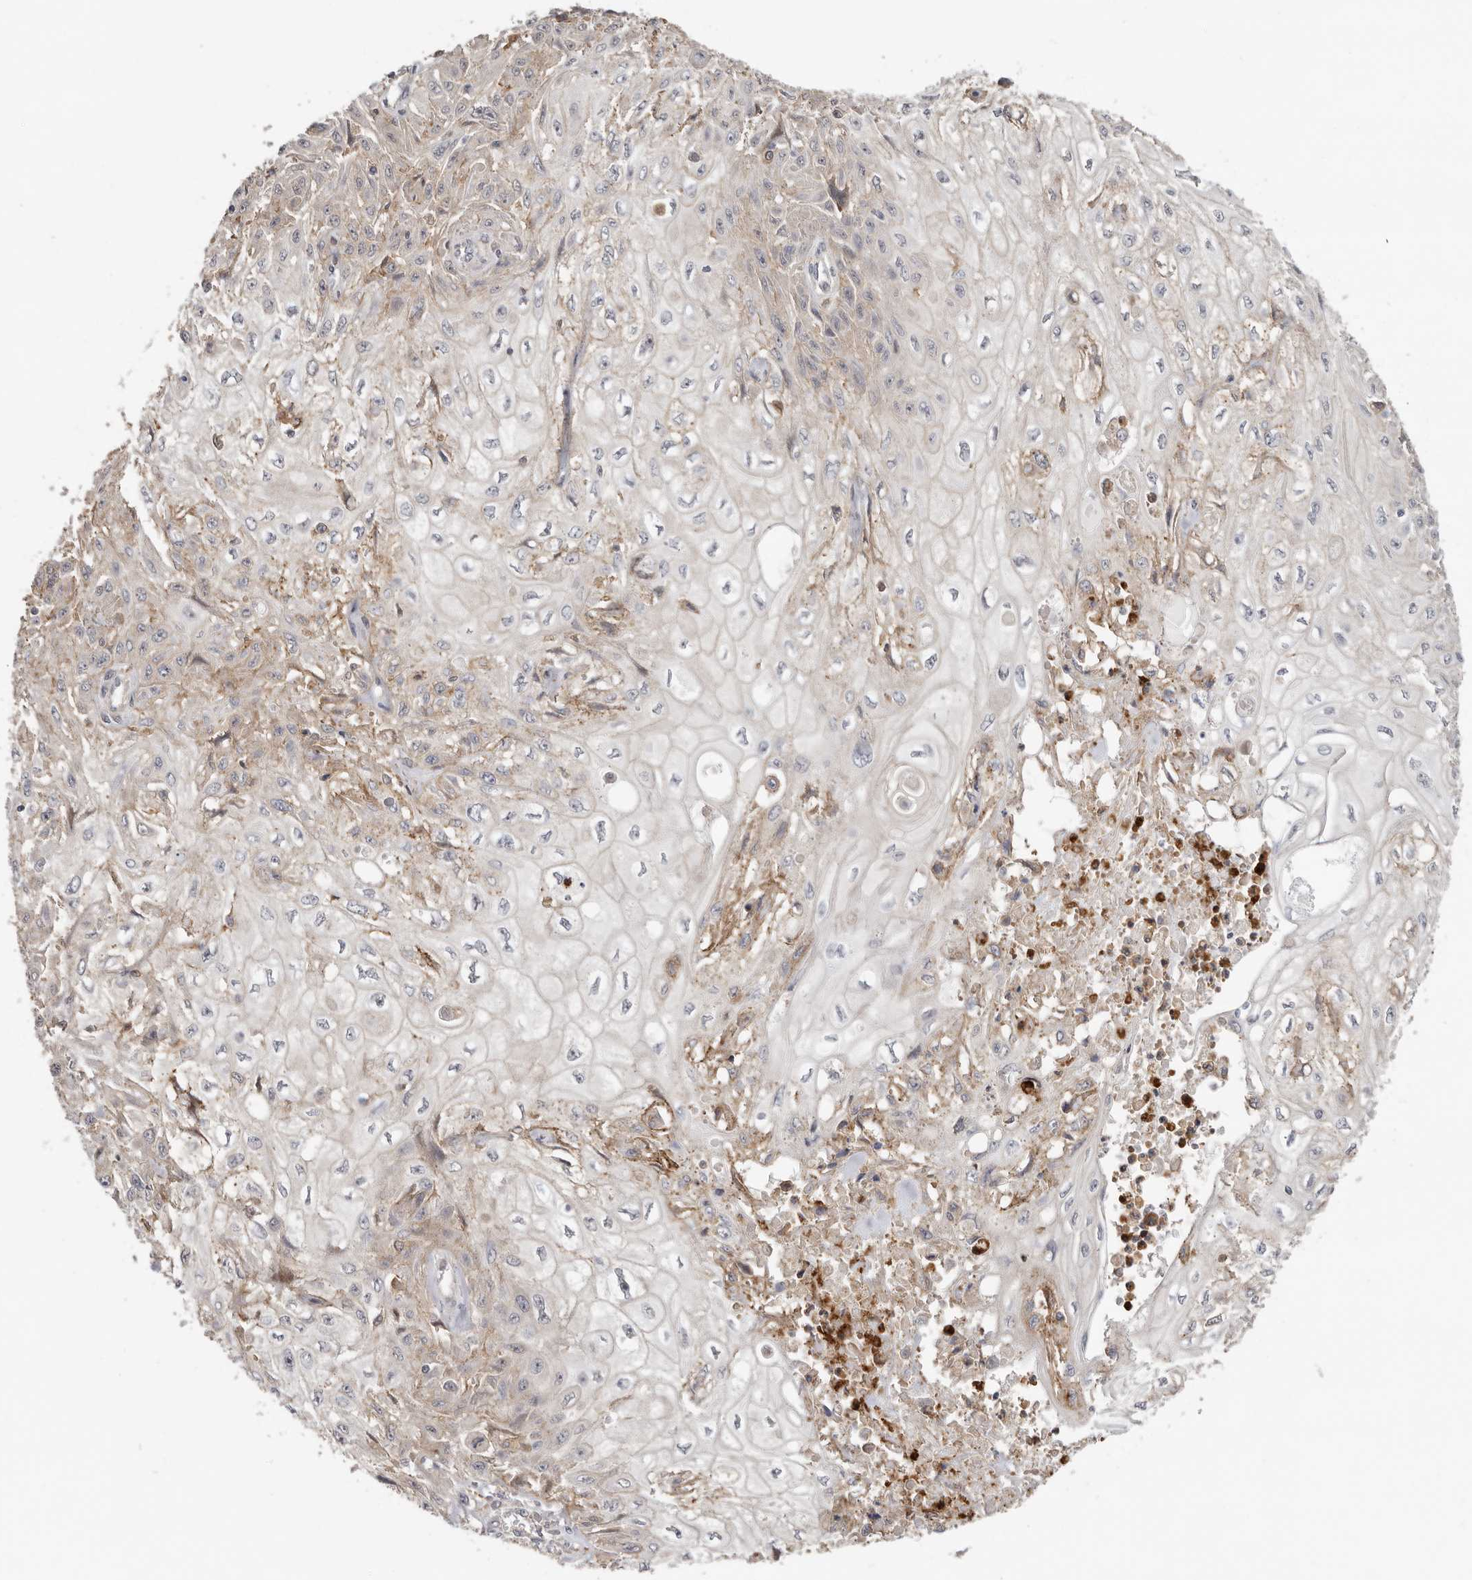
{"staining": {"intensity": "weak", "quantity": "<25%", "location": "cytoplasmic/membranous"}, "tissue": "skin cancer", "cell_type": "Tumor cells", "image_type": "cancer", "snomed": [{"axis": "morphology", "description": "Squamous cell carcinoma, NOS"}, {"axis": "morphology", "description": "Squamous cell carcinoma, metastatic, NOS"}, {"axis": "topography", "description": "Skin"}, {"axis": "topography", "description": "Lymph node"}], "caption": "The immunohistochemistry (IHC) image has no significant positivity in tumor cells of skin cancer tissue. (Stains: DAB immunohistochemistry with hematoxylin counter stain, Microscopy: brightfield microscopy at high magnification).", "gene": "MSRB2", "patient": {"sex": "male", "age": 75}}